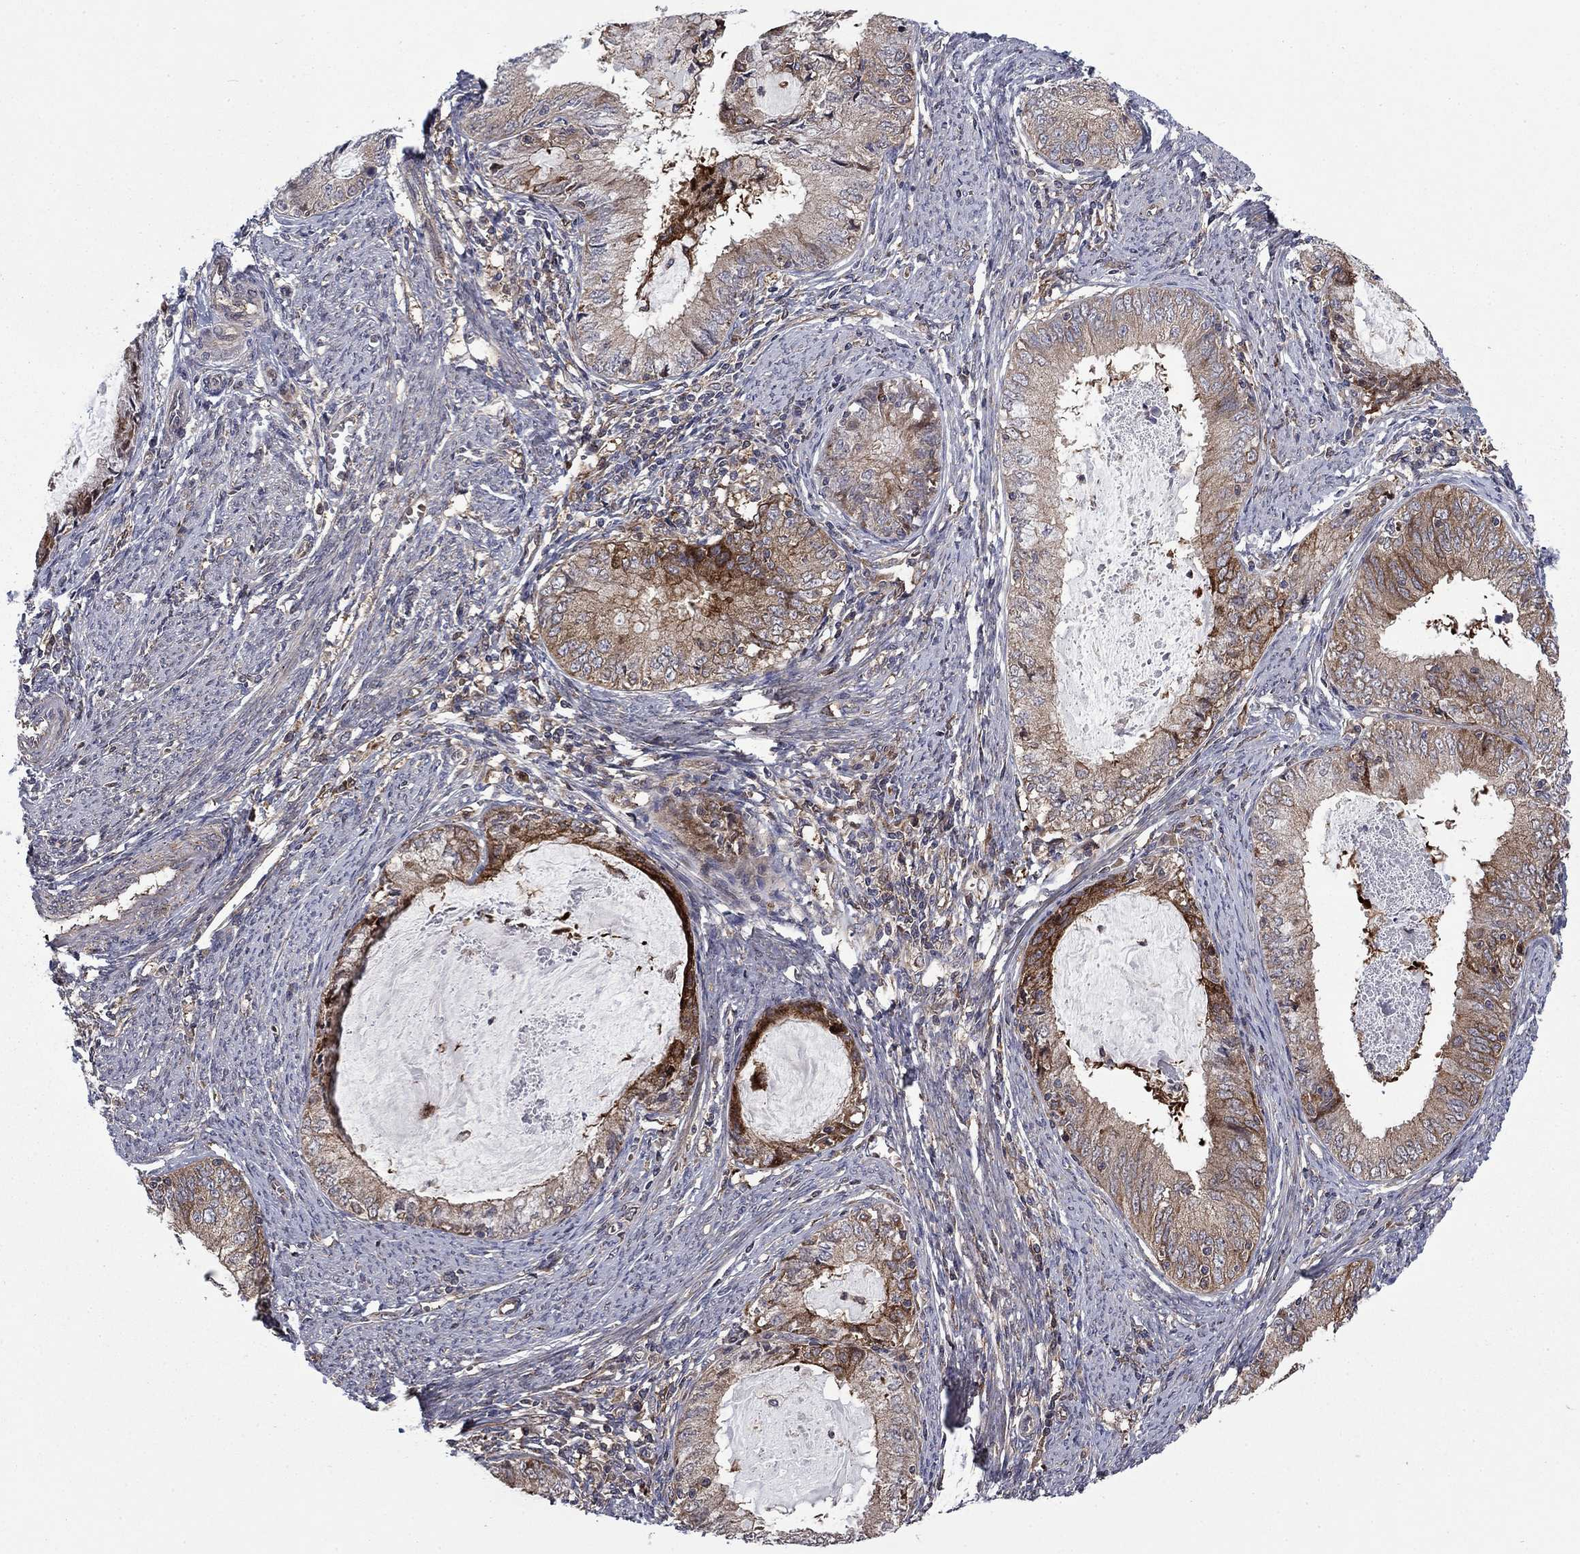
{"staining": {"intensity": "strong", "quantity": "25%-75%", "location": "cytoplasmic/membranous"}, "tissue": "endometrial cancer", "cell_type": "Tumor cells", "image_type": "cancer", "snomed": [{"axis": "morphology", "description": "Adenocarcinoma, NOS"}, {"axis": "topography", "description": "Endometrium"}], "caption": "Strong cytoplasmic/membranous protein staining is seen in about 25%-75% of tumor cells in adenocarcinoma (endometrial). Using DAB (brown) and hematoxylin (blue) stains, captured at high magnification using brightfield microscopy.", "gene": "HDAC4", "patient": {"sex": "female", "age": 57}}